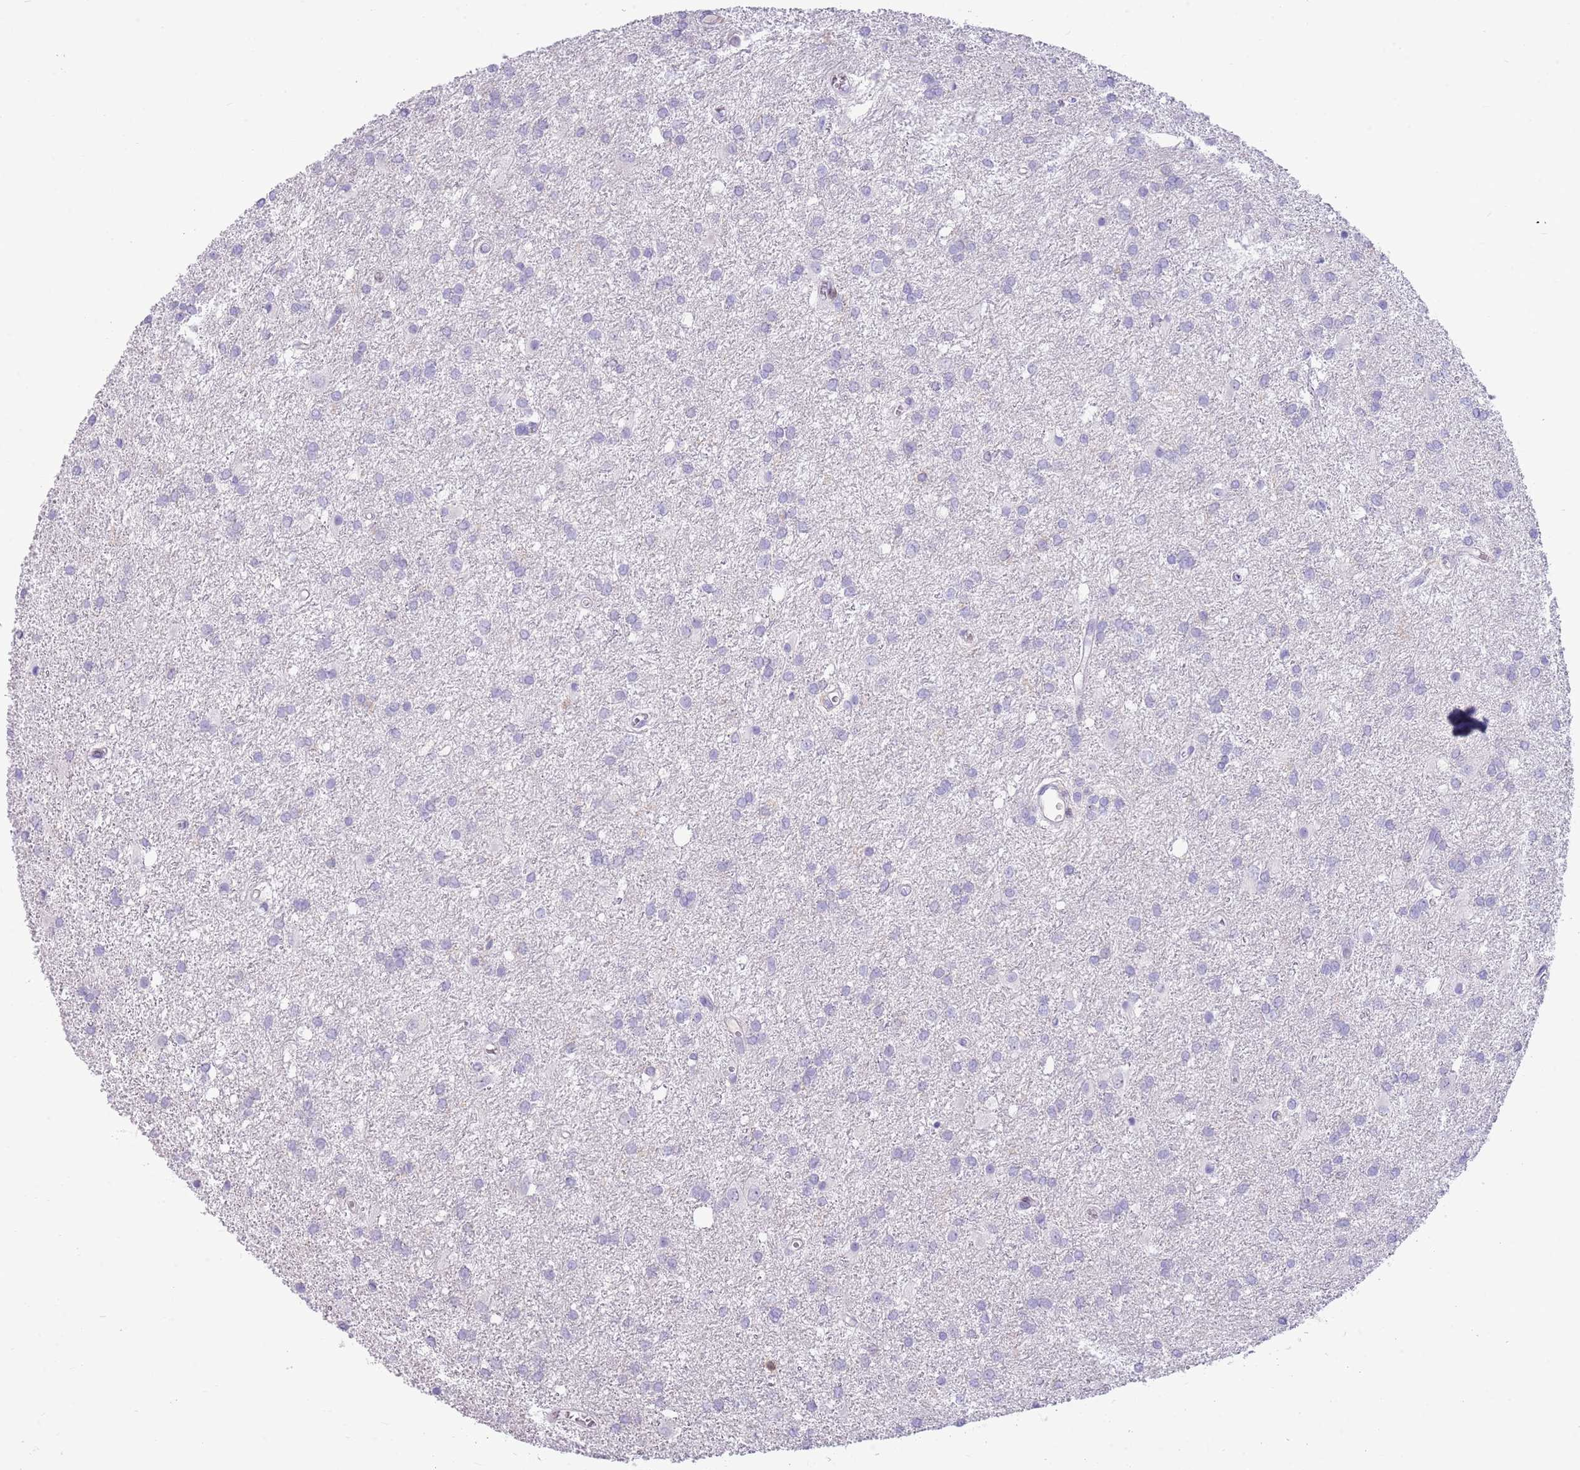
{"staining": {"intensity": "negative", "quantity": "none", "location": "none"}, "tissue": "glioma", "cell_type": "Tumor cells", "image_type": "cancer", "snomed": [{"axis": "morphology", "description": "Glioma, malignant, High grade"}, {"axis": "topography", "description": "Brain"}], "caption": "Tumor cells show no significant expression in glioma. (DAB (3,3'-diaminobenzidine) IHC with hematoxylin counter stain).", "gene": "OR4Q3", "patient": {"sex": "female", "age": 50}}